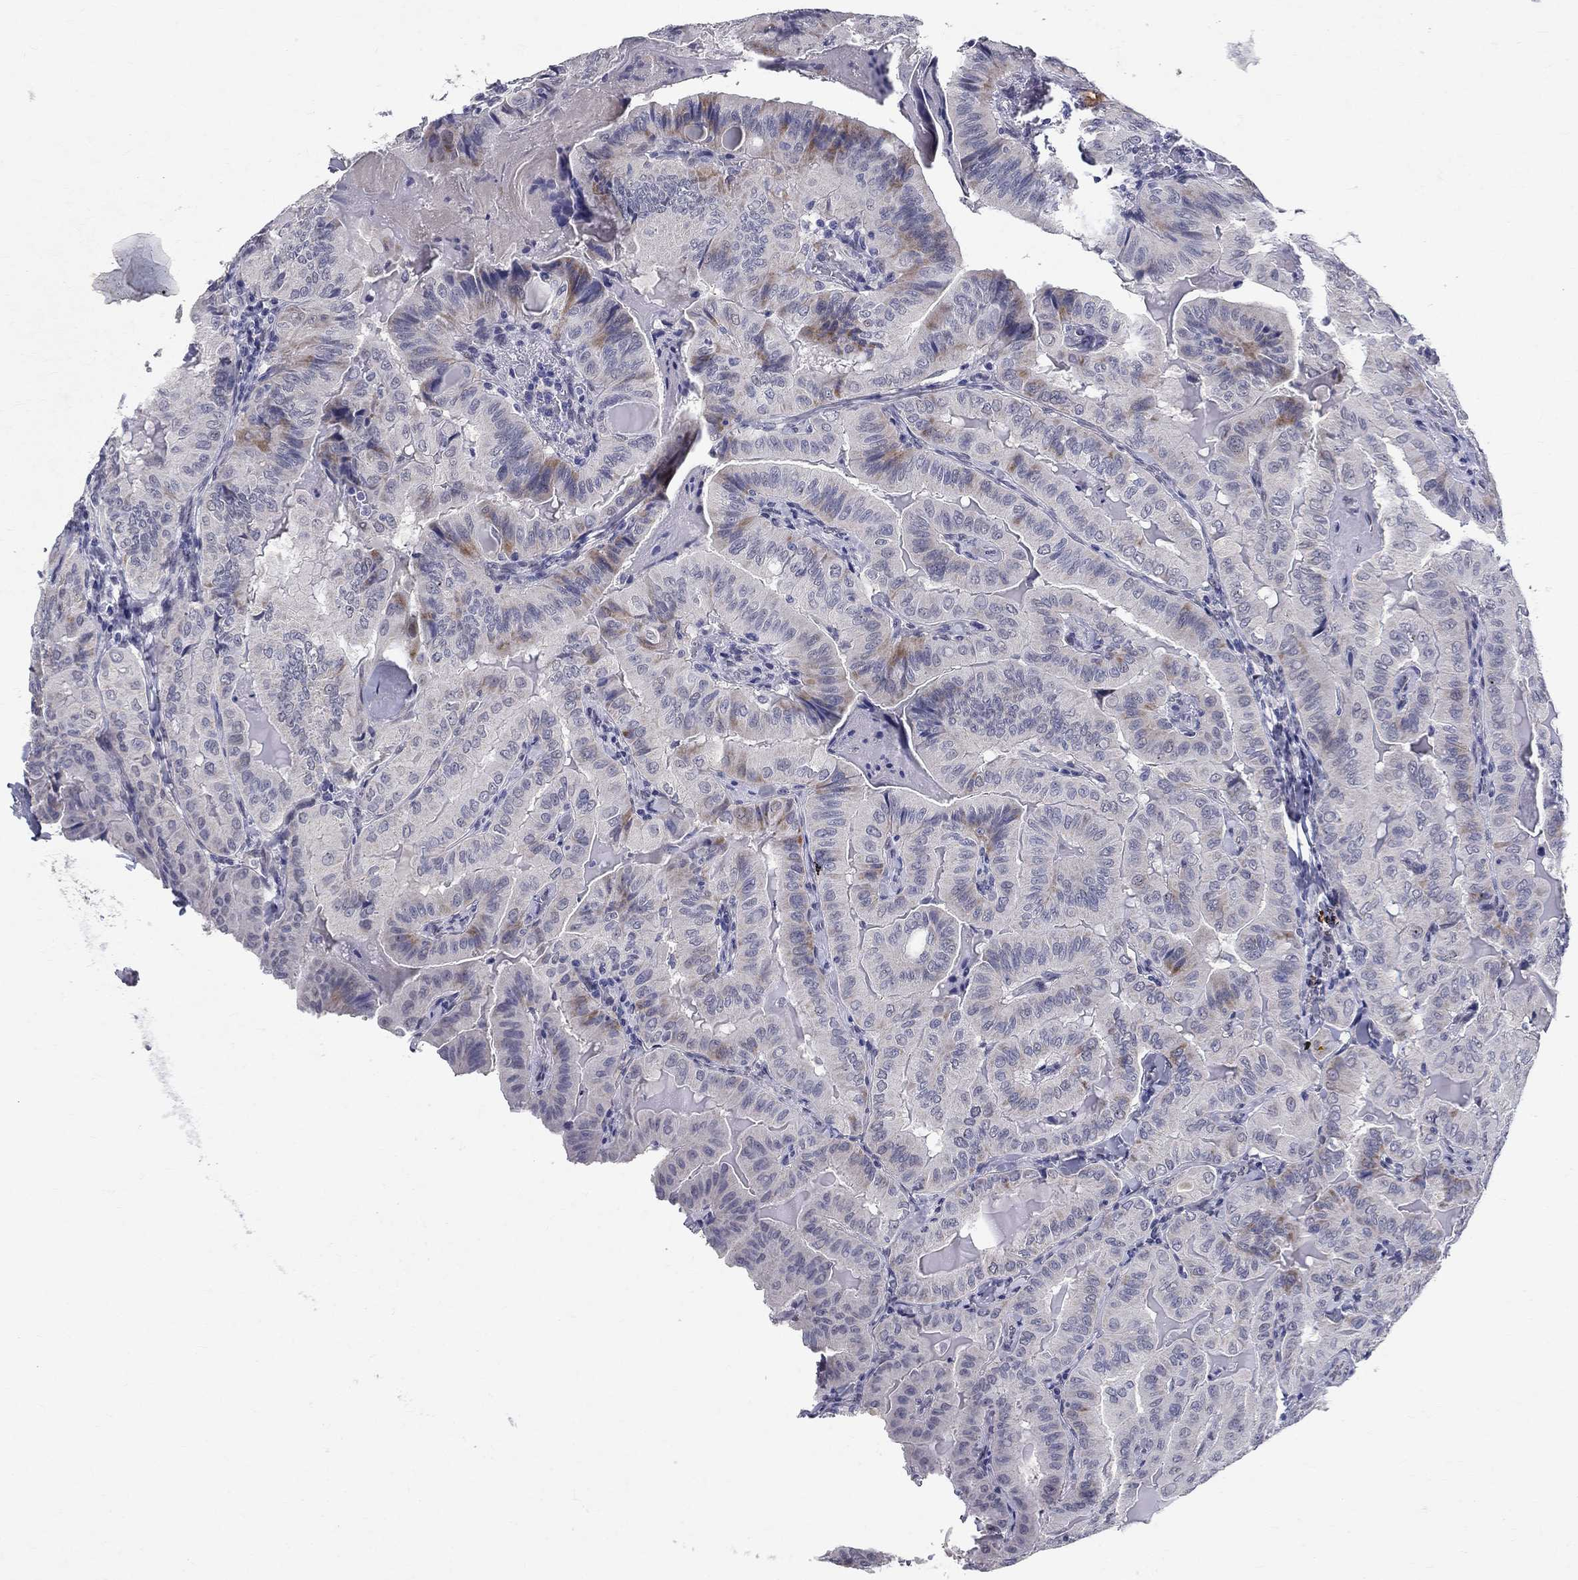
{"staining": {"intensity": "moderate", "quantity": "<25%", "location": "cytoplasmic/membranous"}, "tissue": "thyroid cancer", "cell_type": "Tumor cells", "image_type": "cancer", "snomed": [{"axis": "morphology", "description": "Papillary adenocarcinoma, NOS"}, {"axis": "topography", "description": "Thyroid gland"}], "caption": "About <25% of tumor cells in human thyroid cancer exhibit moderate cytoplasmic/membranous protein staining as visualized by brown immunohistochemical staining.", "gene": "RBFOX1", "patient": {"sex": "female", "age": 68}}